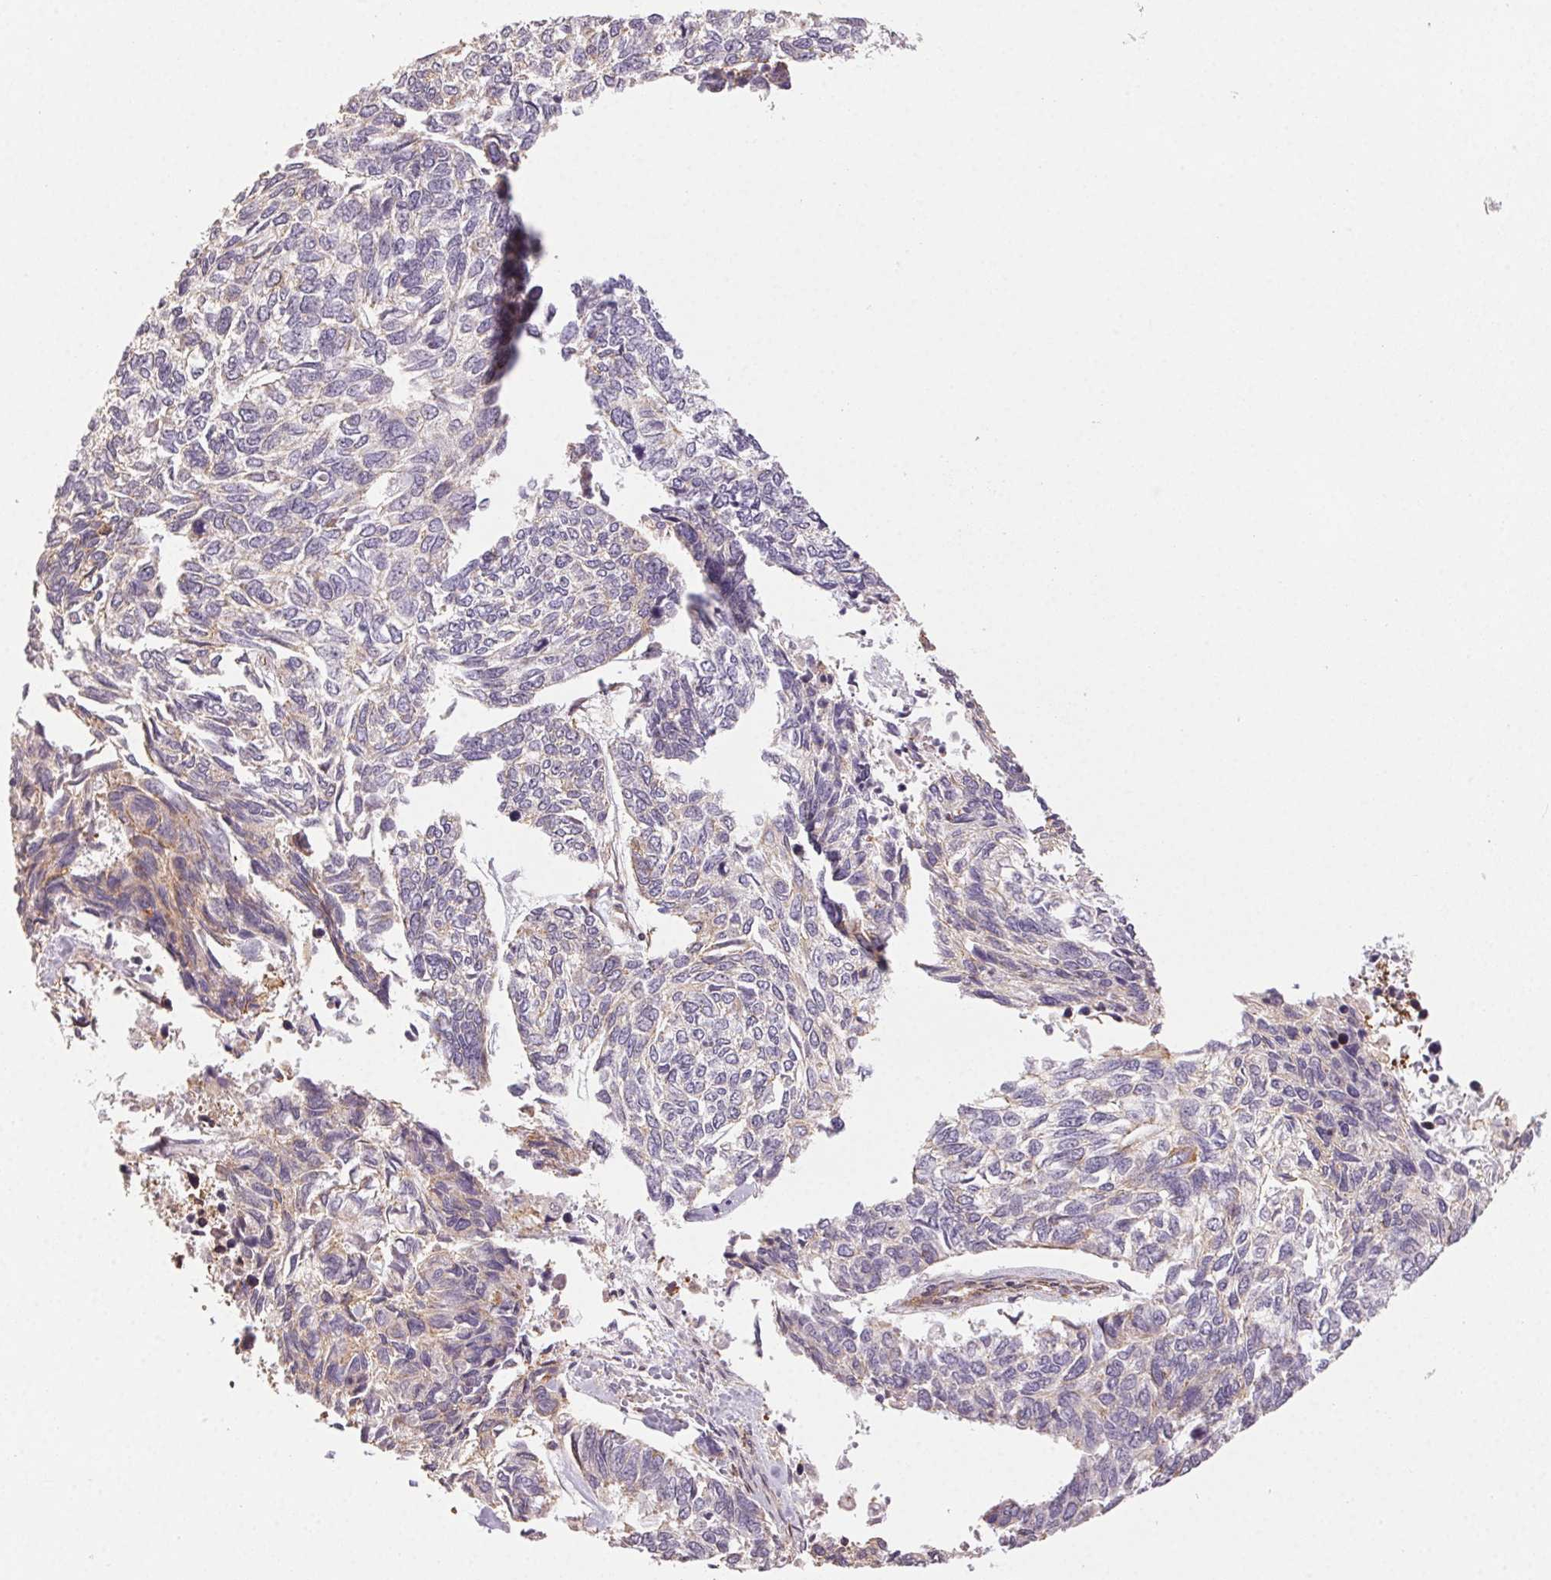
{"staining": {"intensity": "negative", "quantity": "none", "location": "none"}, "tissue": "skin cancer", "cell_type": "Tumor cells", "image_type": "cancer", "snomed": [{"axis": "morphology", "description": "Basal cell carcinoma"}, {"axis": "topography", "description": "Skin"}], "caption": "Tumor cells show no significant positivity in basal cell carcinoma (skin).", "gene": "PLA2G4F", "patient": {"sex": "female", "age": 65}}